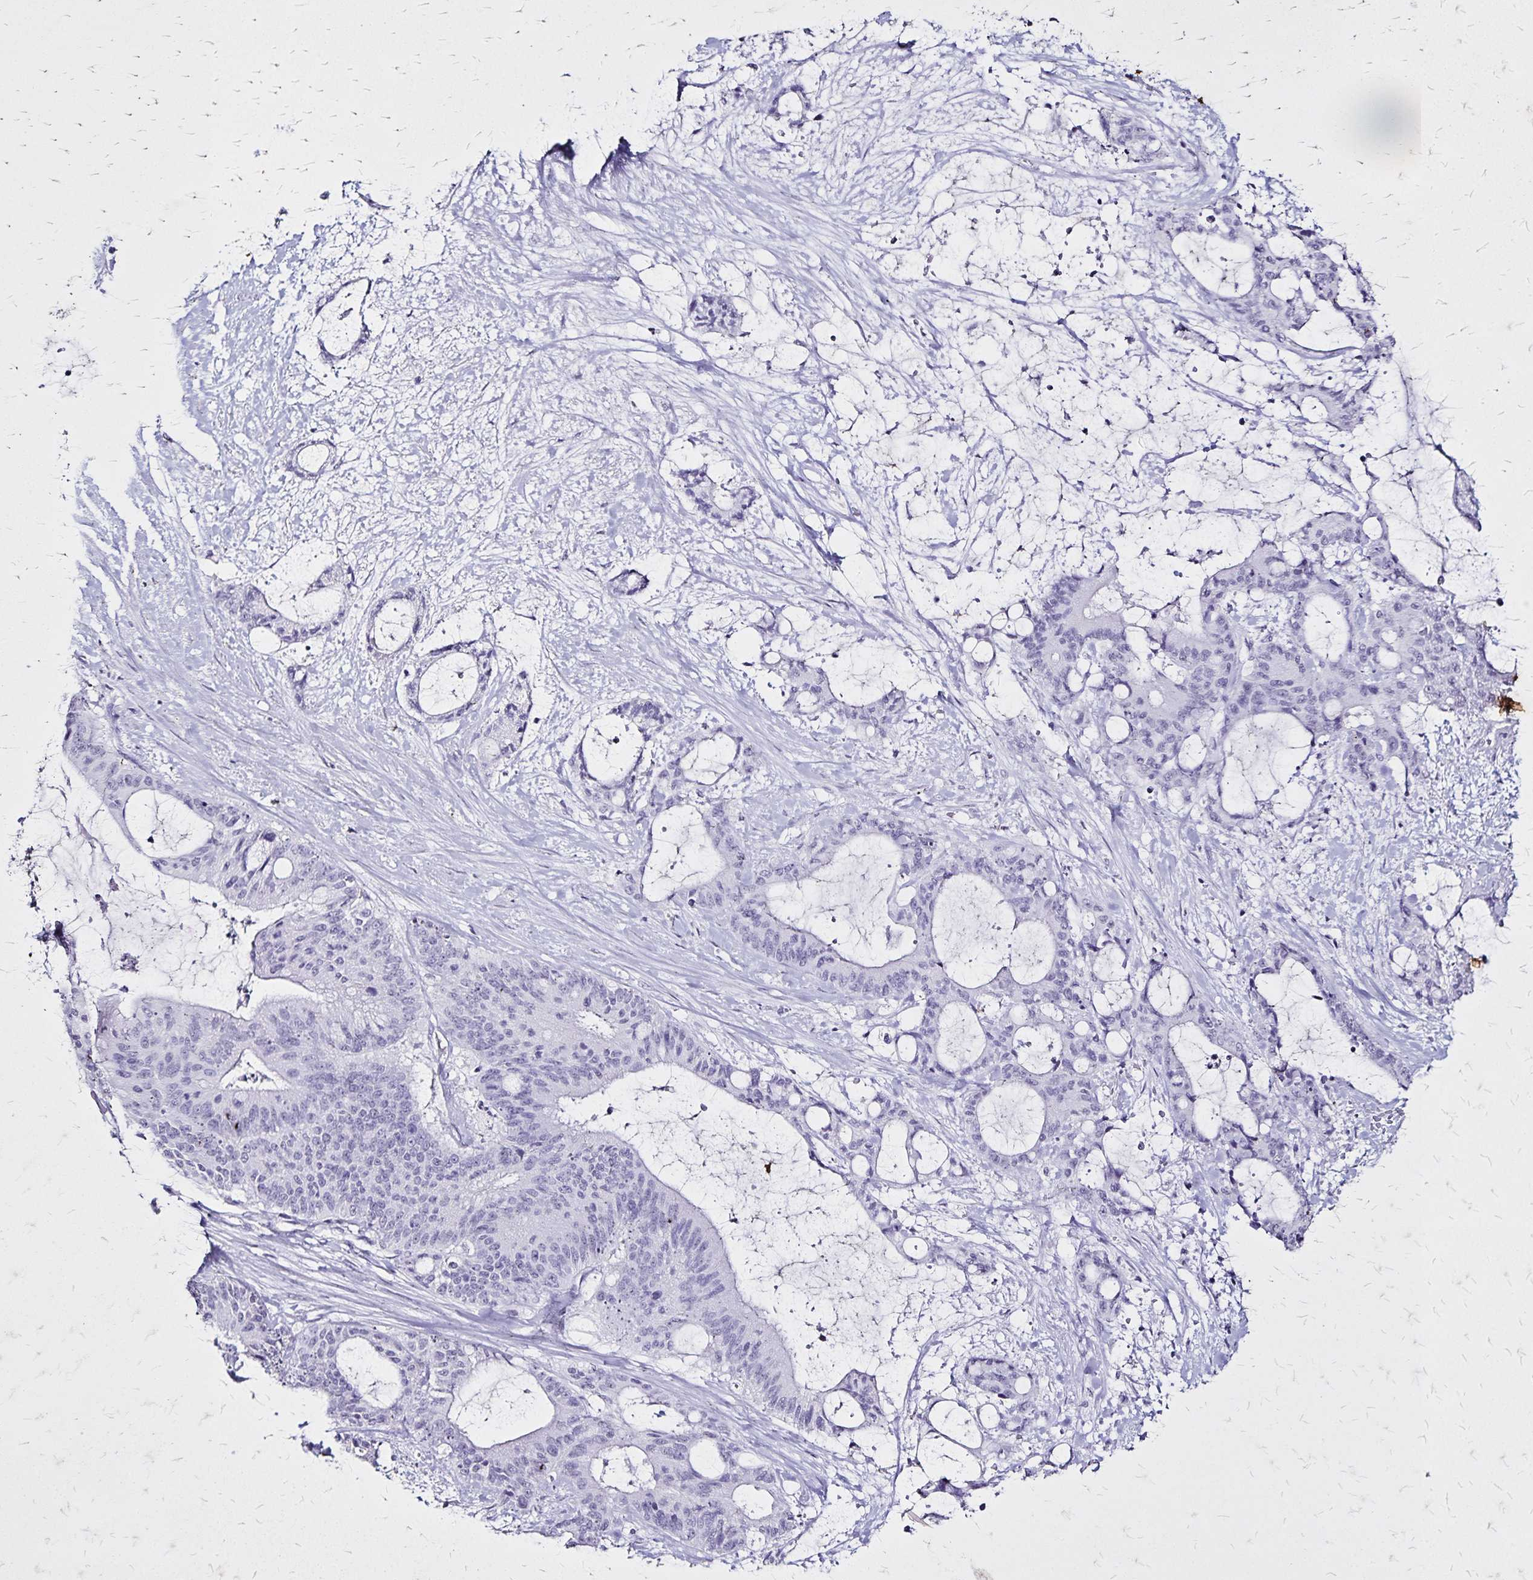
{"staining": {"intensity": "negative", "quantity": "none", "location": "none"}, "tissue": "liver cancer", "cell_type": "Tumor cells", "image_type": "cancer", "snomed": [{"axis": "morphology", "description": "Normal tissue, NOS"}, {"axis": "morphology", "description": "Cholangiocarcinoma"}, {"axis": "topography", "description": "Liver"}, {"axis": "topography", "description": "Peripheral nerve tissue"}], "caption": "Cholangiocarcinoma (liver) stained for a protein using immunohistochemistry (IHC) demonstrates no expression tumor cells.", "gene": "KRT2", "patient": {"sex": "female", "age": 73}}